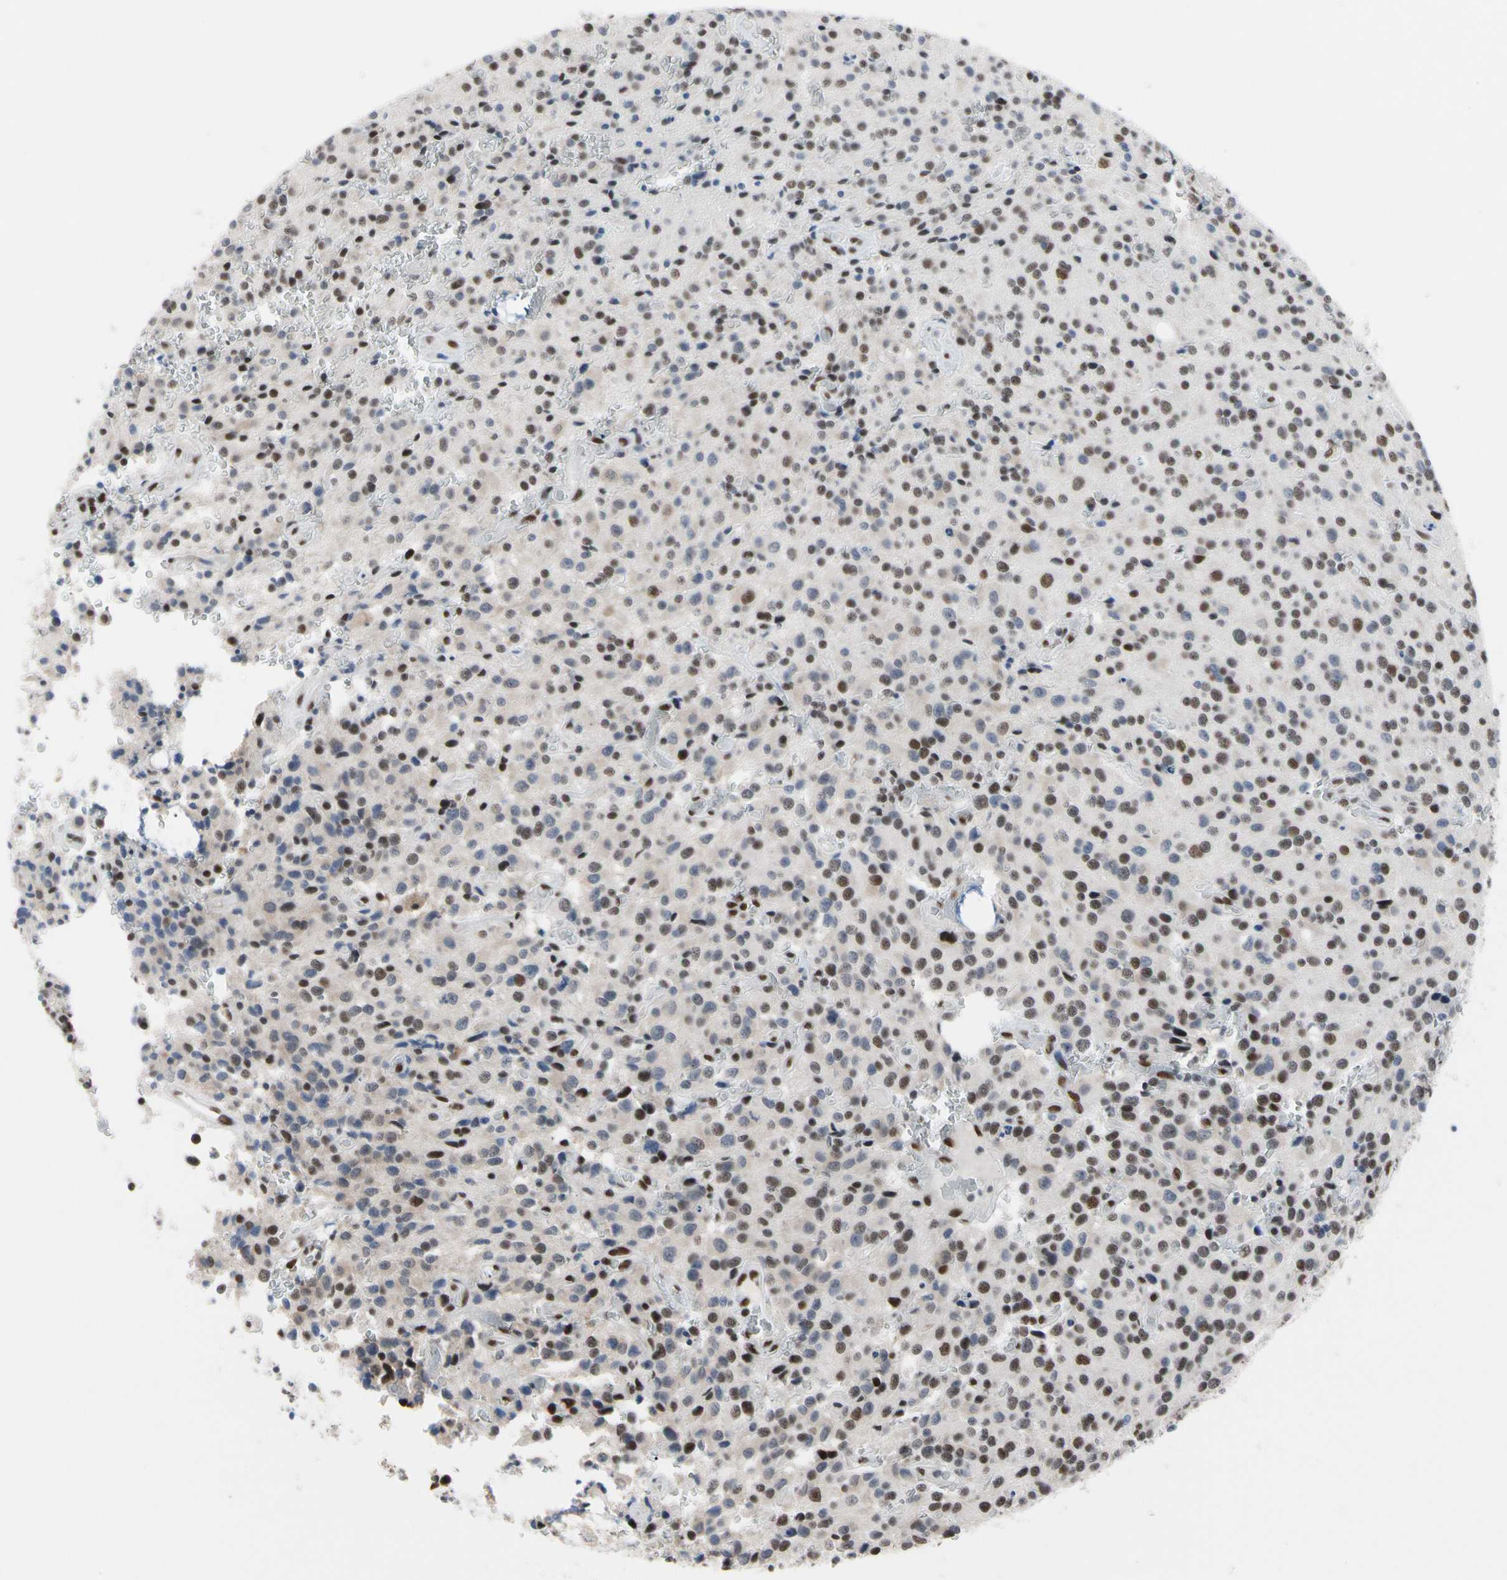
{"staining": {"intensity": "moderate", "quantity": "25%-75%", "location": "nuclear"}, "tissue": "glioma", "cell_type": "Tumor cells", "image_type": "cancer", "snomed": [{"axis": "morphology", "description": "Glioma, malignant, Low grade"}, {"axis": "topography", "description": "Brain"}], "caption": "Moderate nuclear protein positivity is identified in about 25%-75% of tumor cells in malignant glioma (low-grade).", "gene": "FAM98B", "patient": {"sex": "male", "age": 58}}